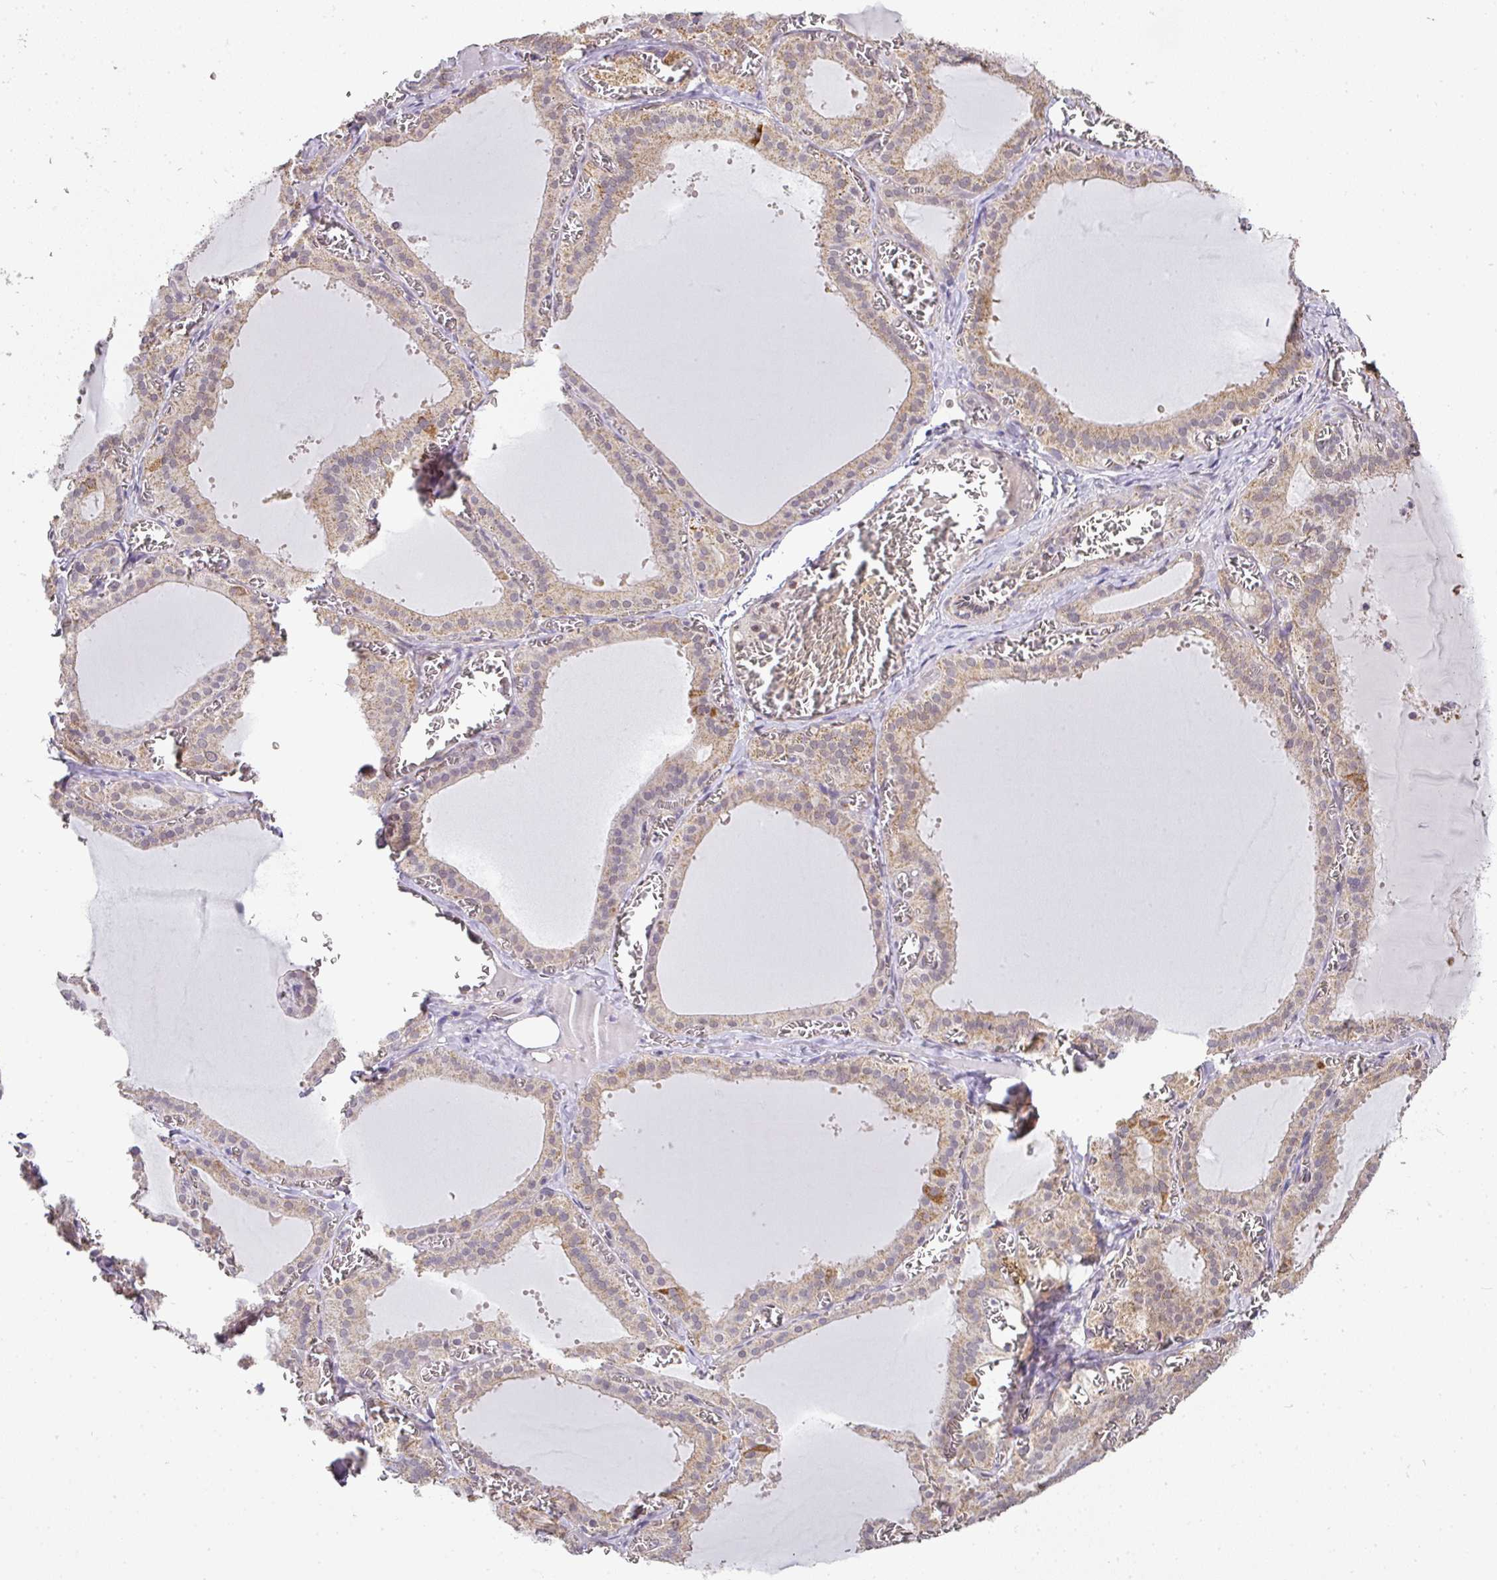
{"staining": {"intensity": "moderate", "quantity": ">75%", "location": "cytoplasmic/membranous"}, "tissue": "thyroid gland", "cell_type": "Glandular cells", "image_type": "normal", "snomed": [{"axis": "morphology", "description": "Normal tissue, NOS"}, {"axis": "topography", "description": "Thyroid gland"}], "caption": "Protein analysis of normal thyroid gland displays moderate cytoplasmic/membranous staining in approximately >75% of glandular cells. (Brightfield microscopy of DAB IHC at high magnification).", "gene": "MYOM2", "patient": {"sex": "female", "age": 30}}